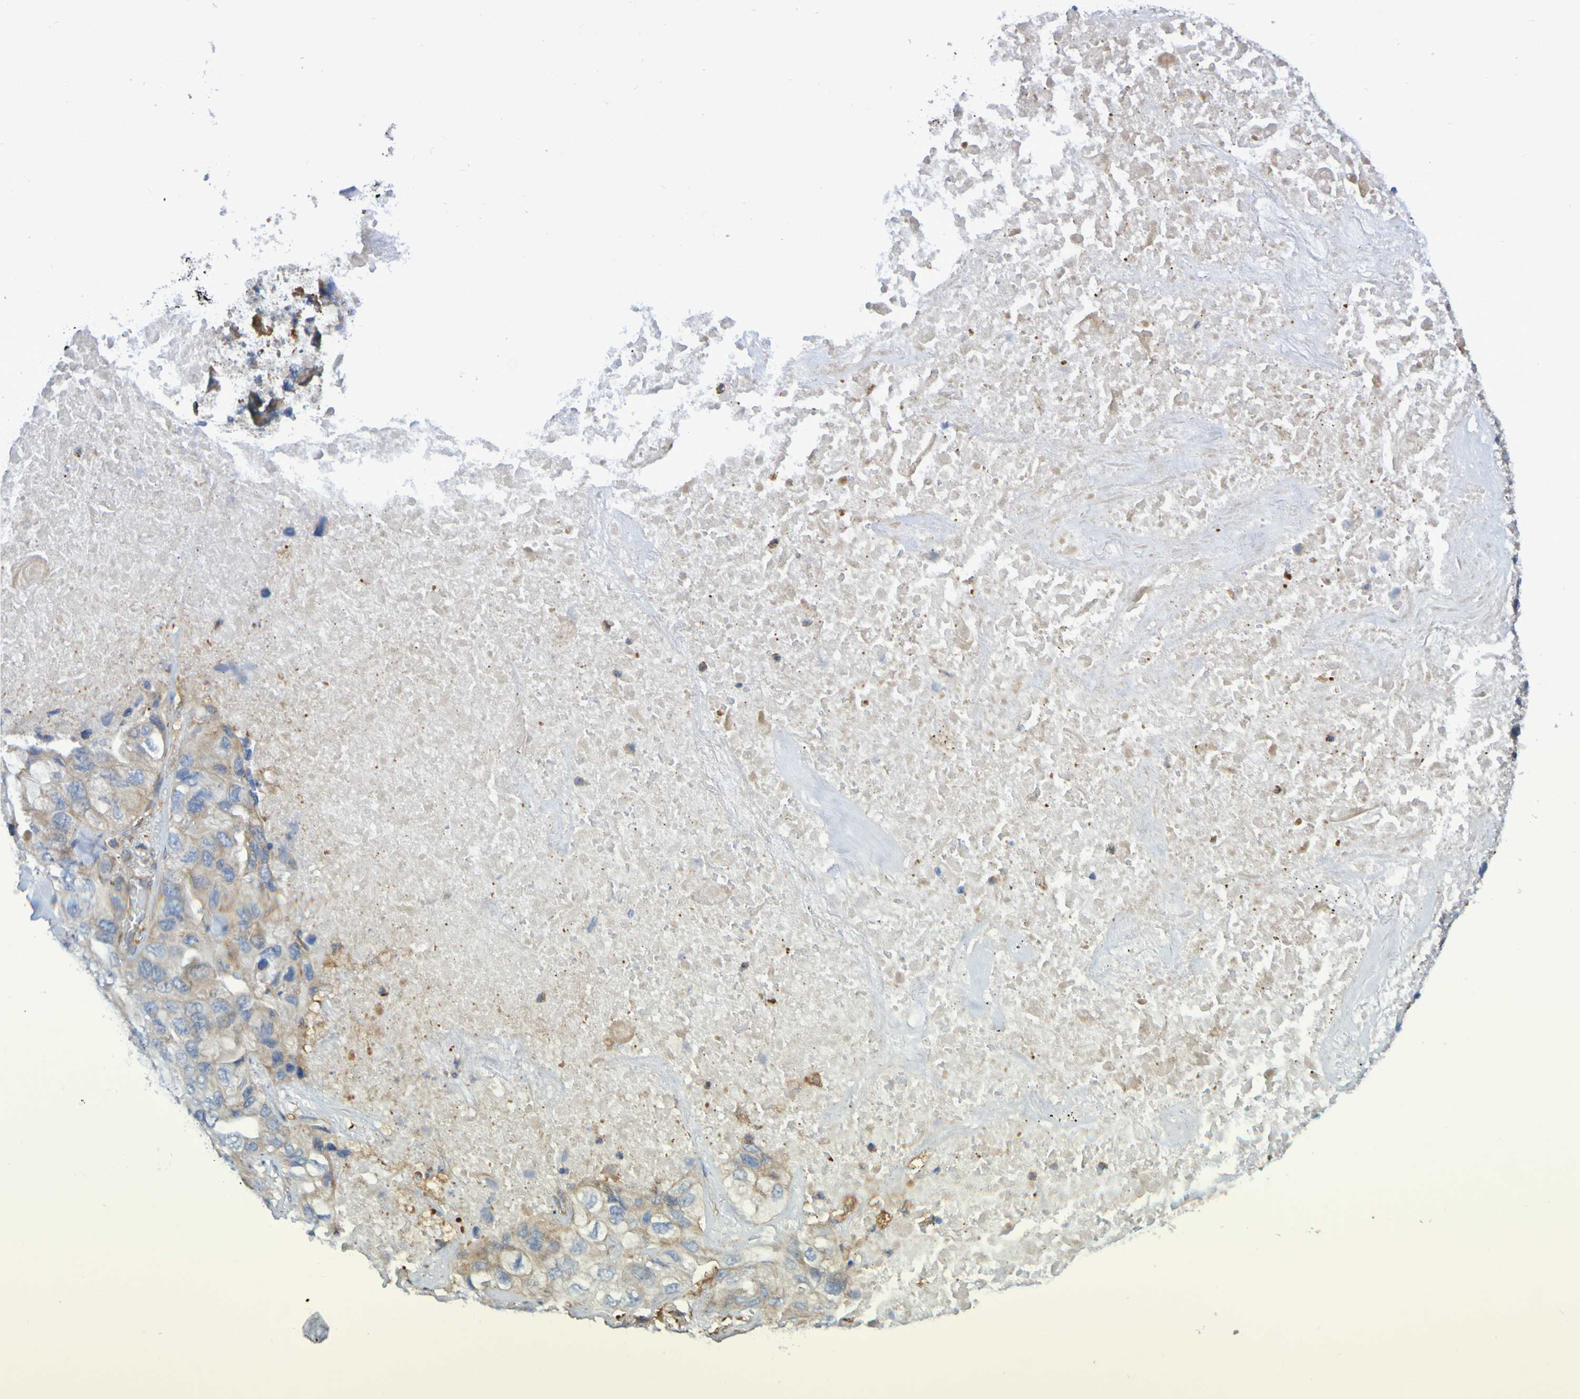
{"staining": {"intensity": "weak", "quantity": ">75%", "location": "cytoplasmic/membranous"}, "tissue": "lung cancer", "cell_type": "Tumor cells", "image_type": "cancer", "snomed": [{"axis": "morphology", "description": "Squamous cell carcinoma, NOS"}, {"axis": "topography", "description": "Lung"}], "caption": "A brown stain labels weak cytoplasmic/membranous expression of a protein in lung cancer tumor cells.", "gene": "SCRG1", "patient": {"sex": "female", "age": 73}}